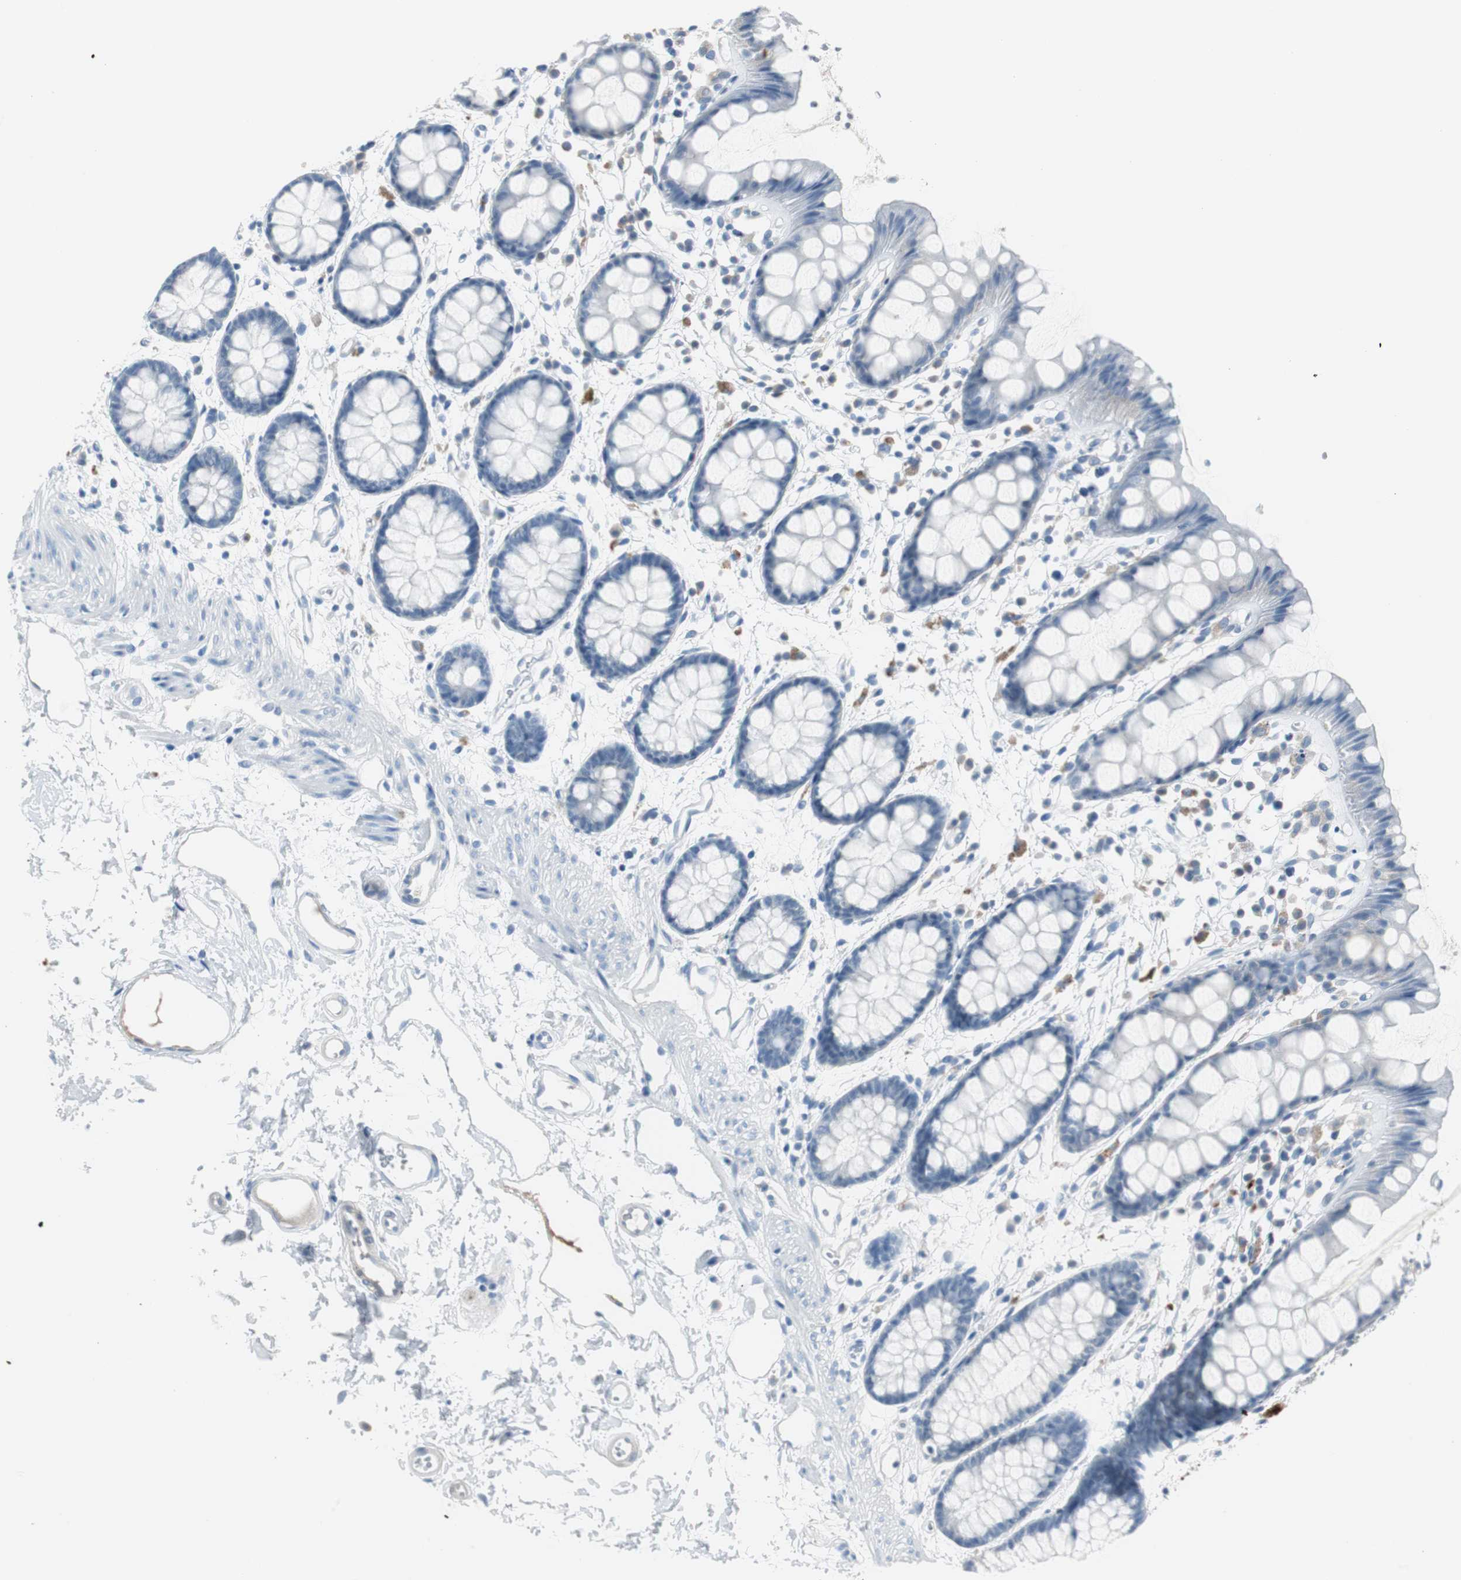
{"staining": {"intensity": "negative", "quantity": "none", "location": "none"}, "tissue": "rectum", "cell_type": "Glandular cells", "image_type": "normal", "snomed": [{"axis": "morphology", "description": "Normal tissue, NOS"}, {"axis": "topography", "description": "Rectum"}], "caption": "This histopathology image is of unremarkable rectum stained with IHC to label a protein in brown with the nuclei are counter-stained blue. There is no positivity in glandular cells.", "gene": "SERPINF1", "patient": {"sex": "female", "age": 66}}